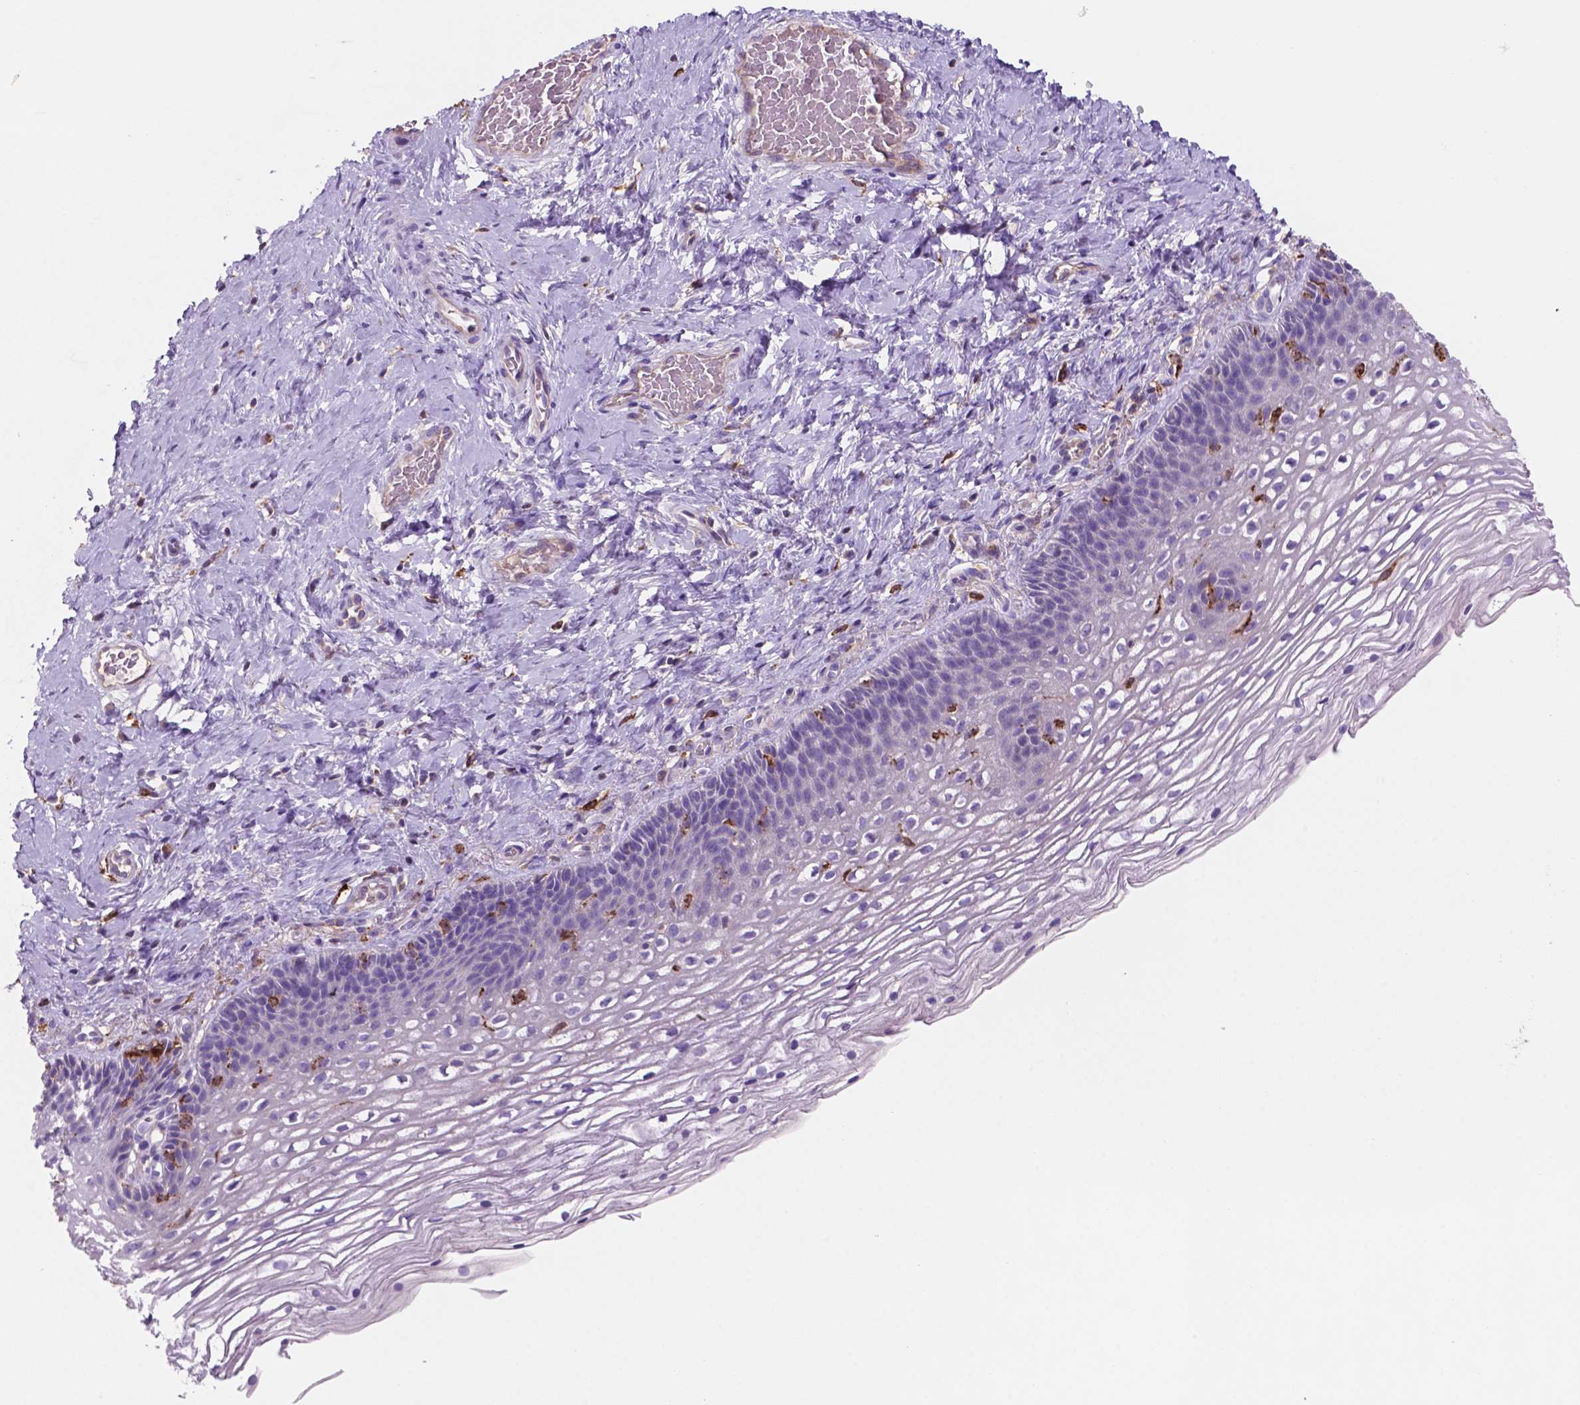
{"staining": {"intensity": "negative", "quantity": "none", "location": "none"}, "tissue": "cervix", "cell_type": "Glandular cells", "image_type": "normal", "snomed": [{"axis": "morphology", "description": "Normal tissue, NOS"}, {"axis": "topography", "description": "Cervix"}], "caption": "Protein analysis of normal cervix demonstrates no significant expression in glandular cells.", "gene": "MKRN2OS", "patient": {"sex": "female", "age": 34}}